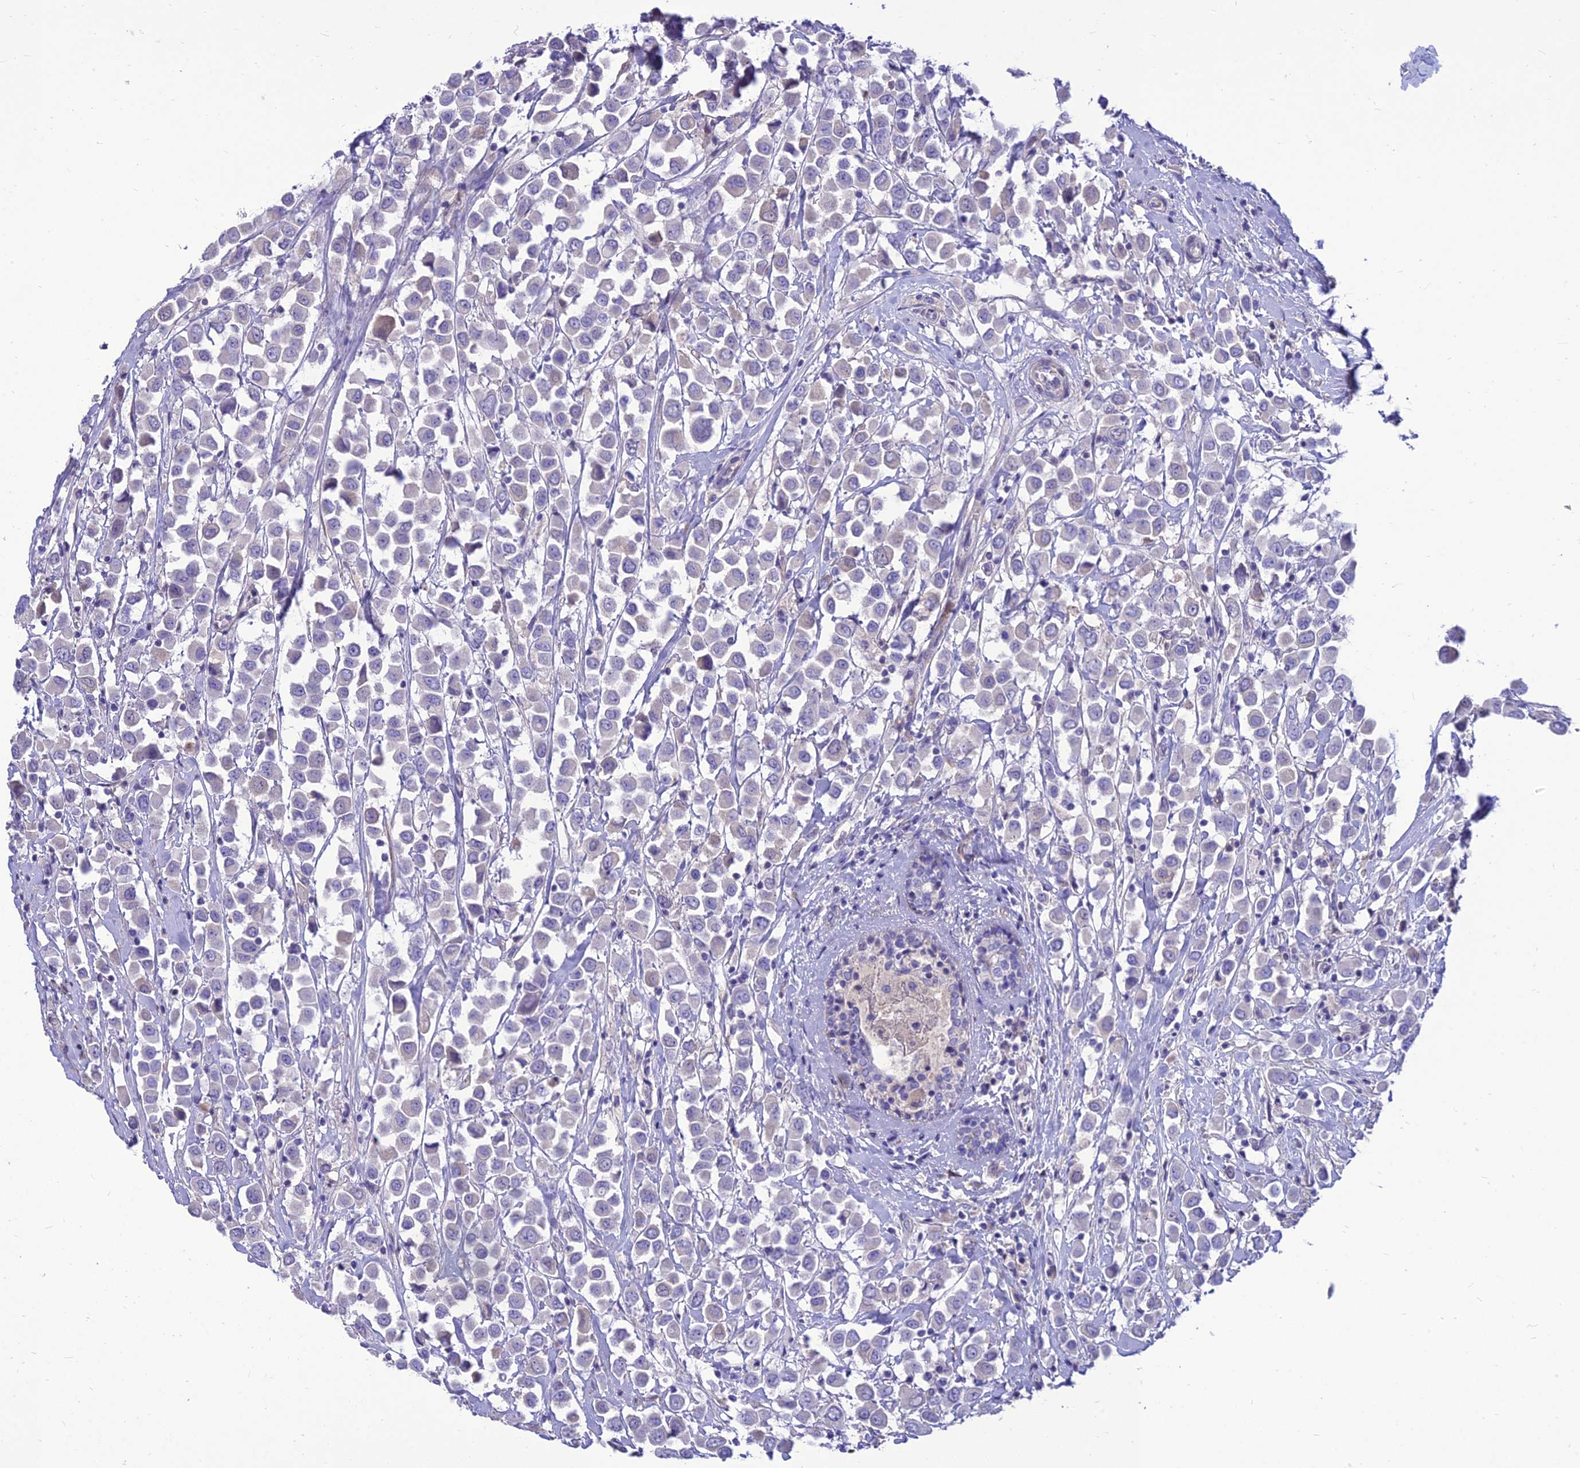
{"staining": {"intensity": "negative", "quantity": "none", "location": "none"}, "tissue": "breast cancer", "cell_type": "Tumor cells", "image_type": "cancer", "snomed": [{"axis": "morphology", "description": "Duct carcinoma"}, {"axis": "topography", "description": "Breast"}], "caption": "The micrograph reveals no staining of tumor cells in breast cancer (intraductal carcinoma). The staining was performed using DAB (3,3'-diaminobenzidine) to visualize the protein expression in brown, while the nuclei were stained in blue with hematoxylin (Magnification: 20x).", "gene": "TEKT3", "patient": {"sex": "female", "age": 61}}